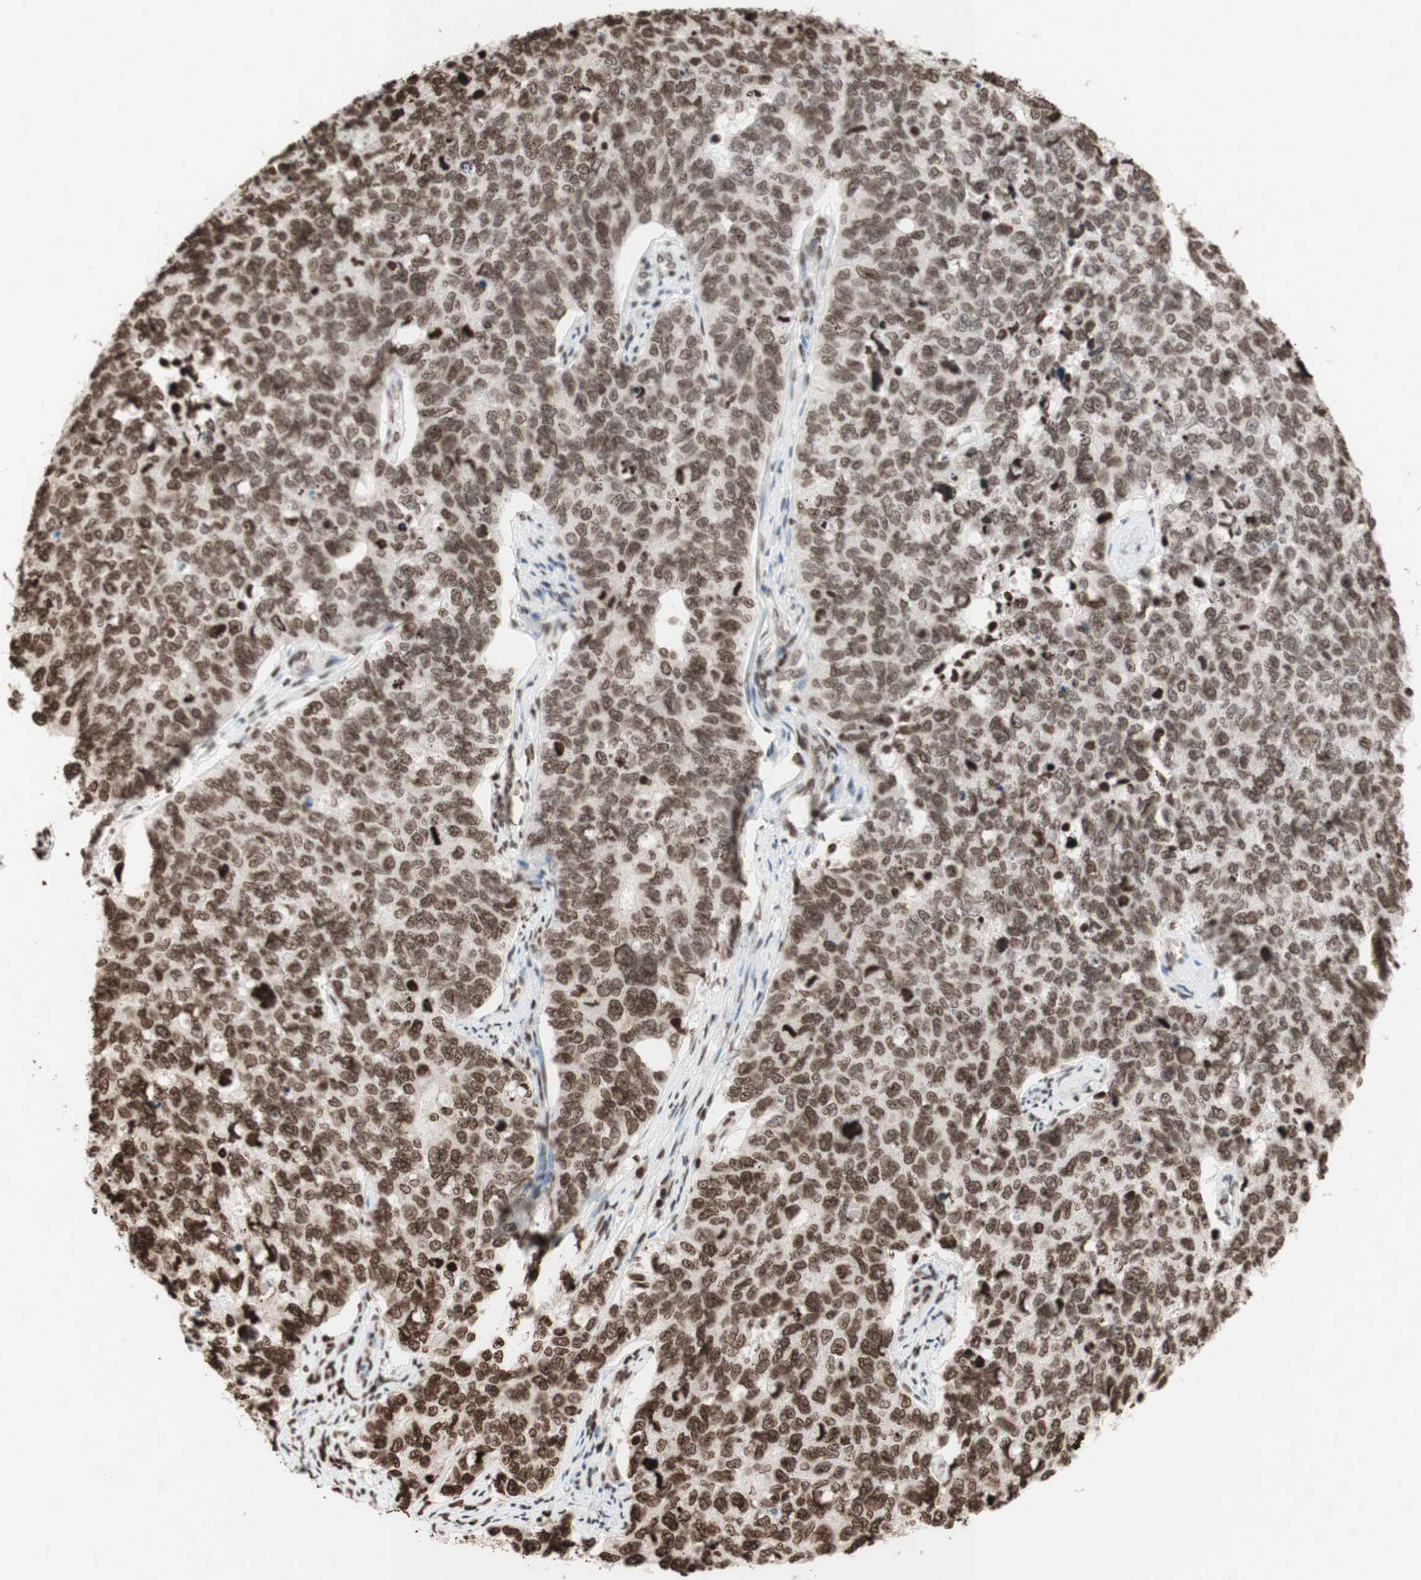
{"staining": {"intensity": "moderate", "quantity": ">75%", "location": "nuclear"}, "tissue": "cervical cancer", "cell_type": "Tumor cells", "image_type": "cancer", "snomed": [{"axis": "morphology", "description": "Squamous cell carcinoma, NOS"}, {"axis": "topography", "description": "Cervix"}], "caption": "Immunohistochemistry (IHC) of squamous cell carcinoma (cervical) shows medium levels of moderate nuclear expression in about >75% of tumor cells. (Stains: DAB (3,3'-diaminobenzidine) in brown, nuclei in blue, Microscopy: brightfield microscopy at high magnification).", "gene": "NCOA3", "patient": {"sex": "female", "age": 63}}